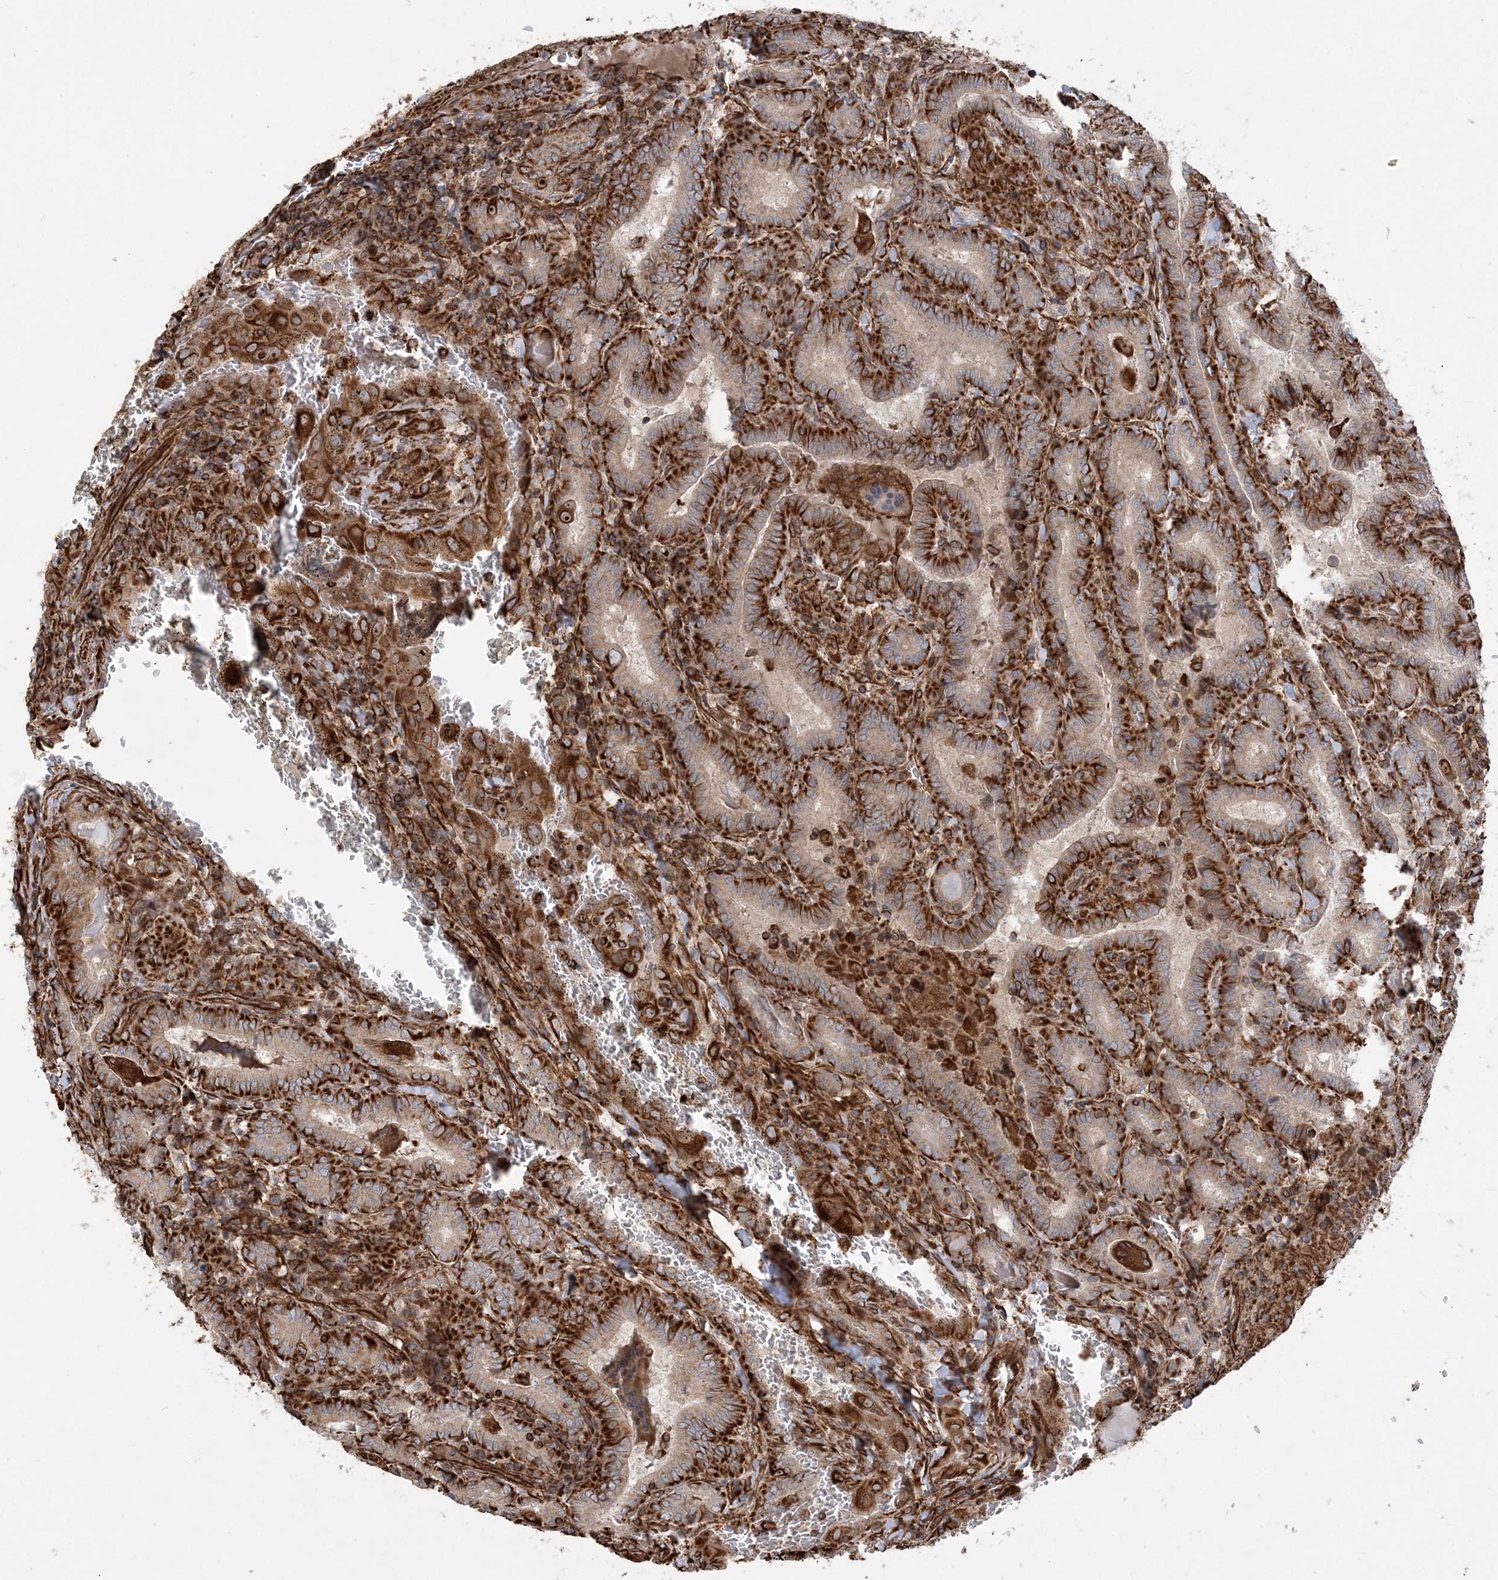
{"staining": {"intensity": "strong", "quantity": ">75%", "location": "cytoplasmic/membranous"}, "tissue": "thyroid cancer", "cell_type": "Tumor cells", "image_type": "cancer", "snomed": [{"axis": "morphology", "description": "Papillary adenocarcinoma, NOS"}, {"axis": "topography", "description": "Thyroid gland"}], "caption": "High-magnification brightfield microscopy of thyroid cancer (papillary adenocarcinoma) stained with DAB (3,3'-diaminobenzidine) (brown) and counterstained with hematoxylin (blue). tumor cells exhibit strong cytoplasmic/membranous expression is present in about>75% of cells.", "gene": "FAM114A2", "patient": {"sex": "female", "age": 72}}